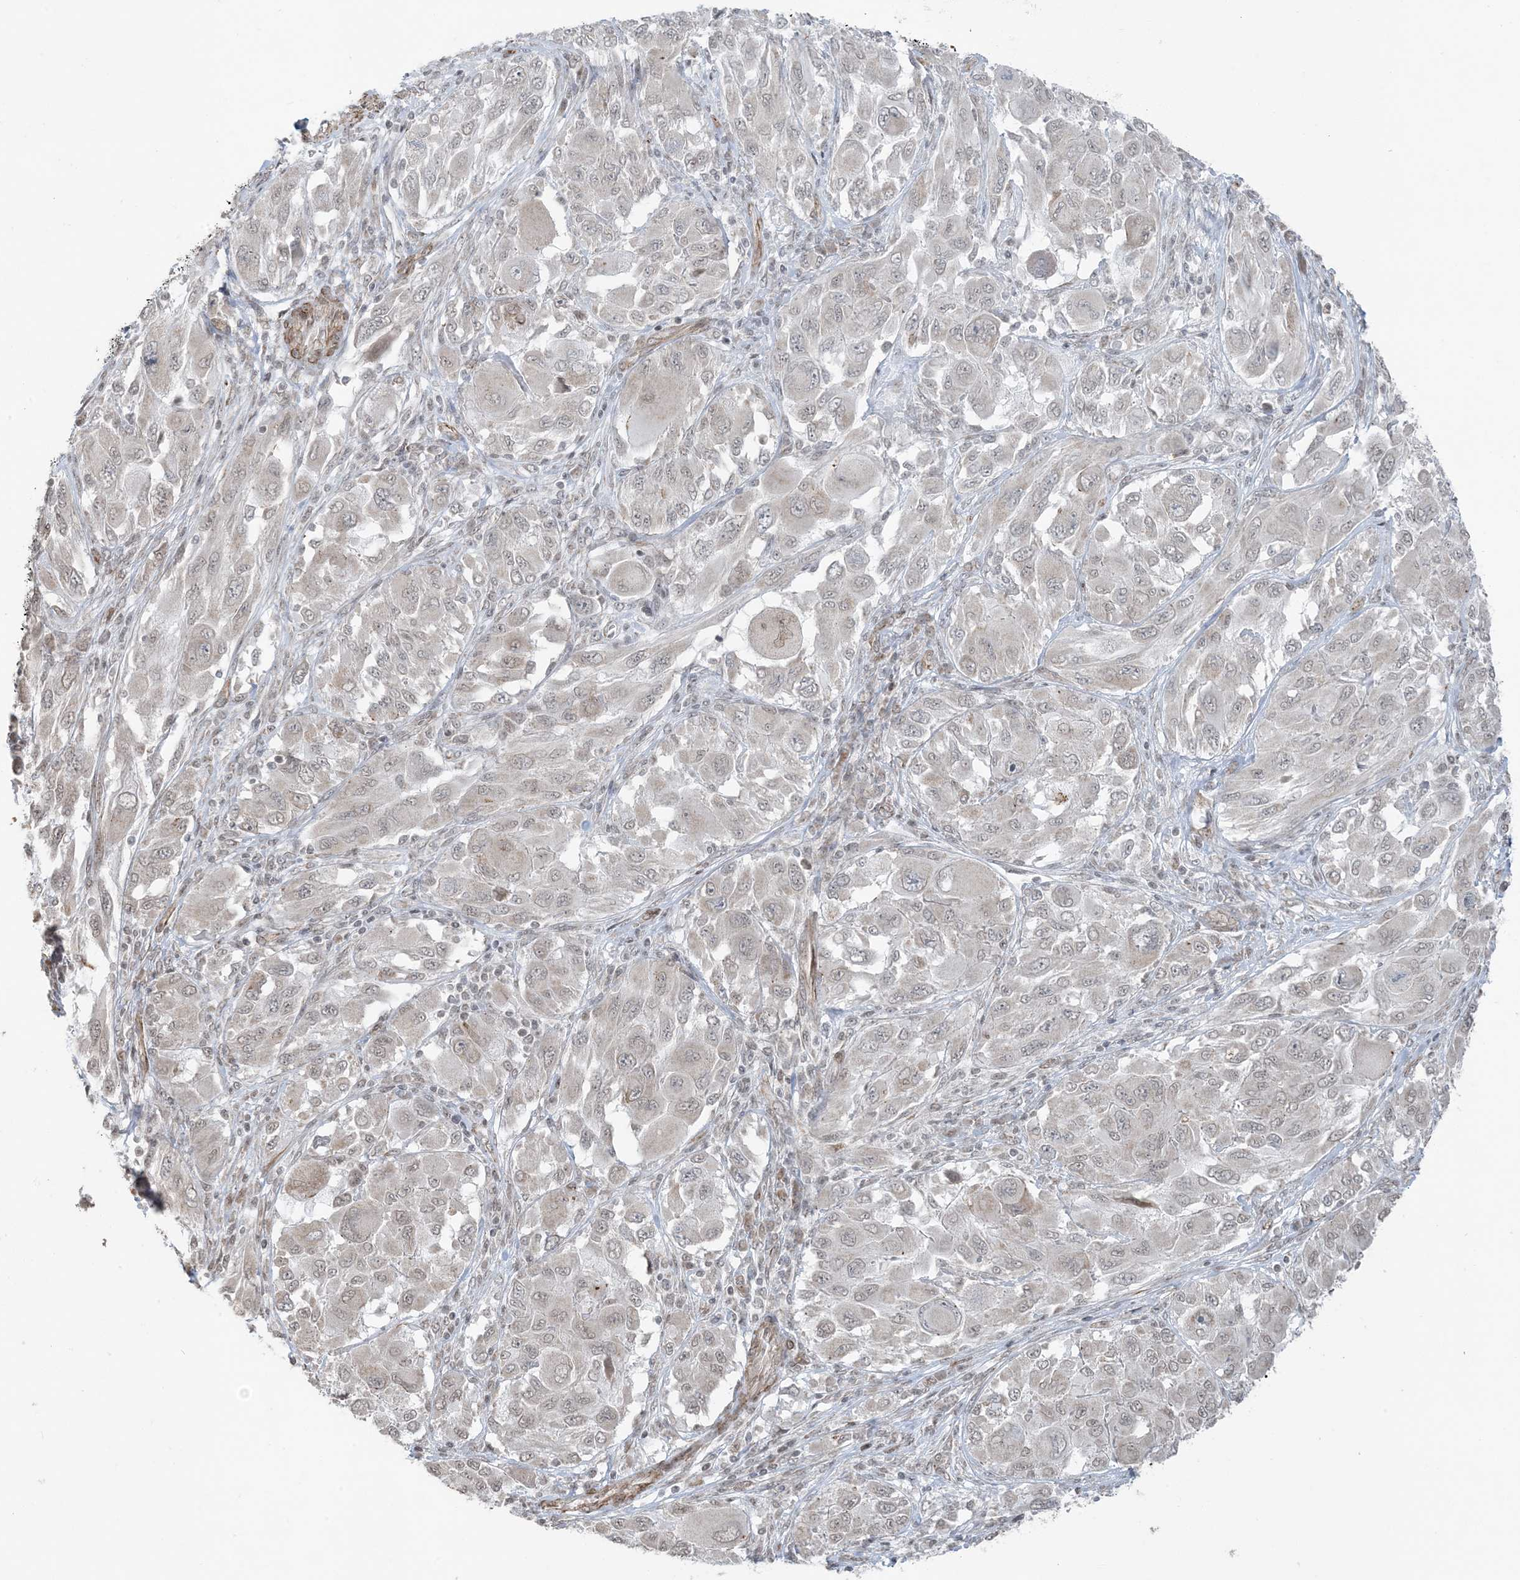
{"staining": {"intensity": "negative", "quantity": "none", "location": "none"}, "tissue": "melanoma", "cell_type": "Tumor cells", "image_type": "cancer", "snomed": [{"axis": "morphology", "description": "Malignant melanoma, NOS"}, {"axis": "topography", "description": "Skin"}], "caption": "There is no significant positivity in tumor cells of melanoma. Nuclei are stained in blue.", "gene": "CHCHD4", "patient": {"sex": "female", "age": 91}}